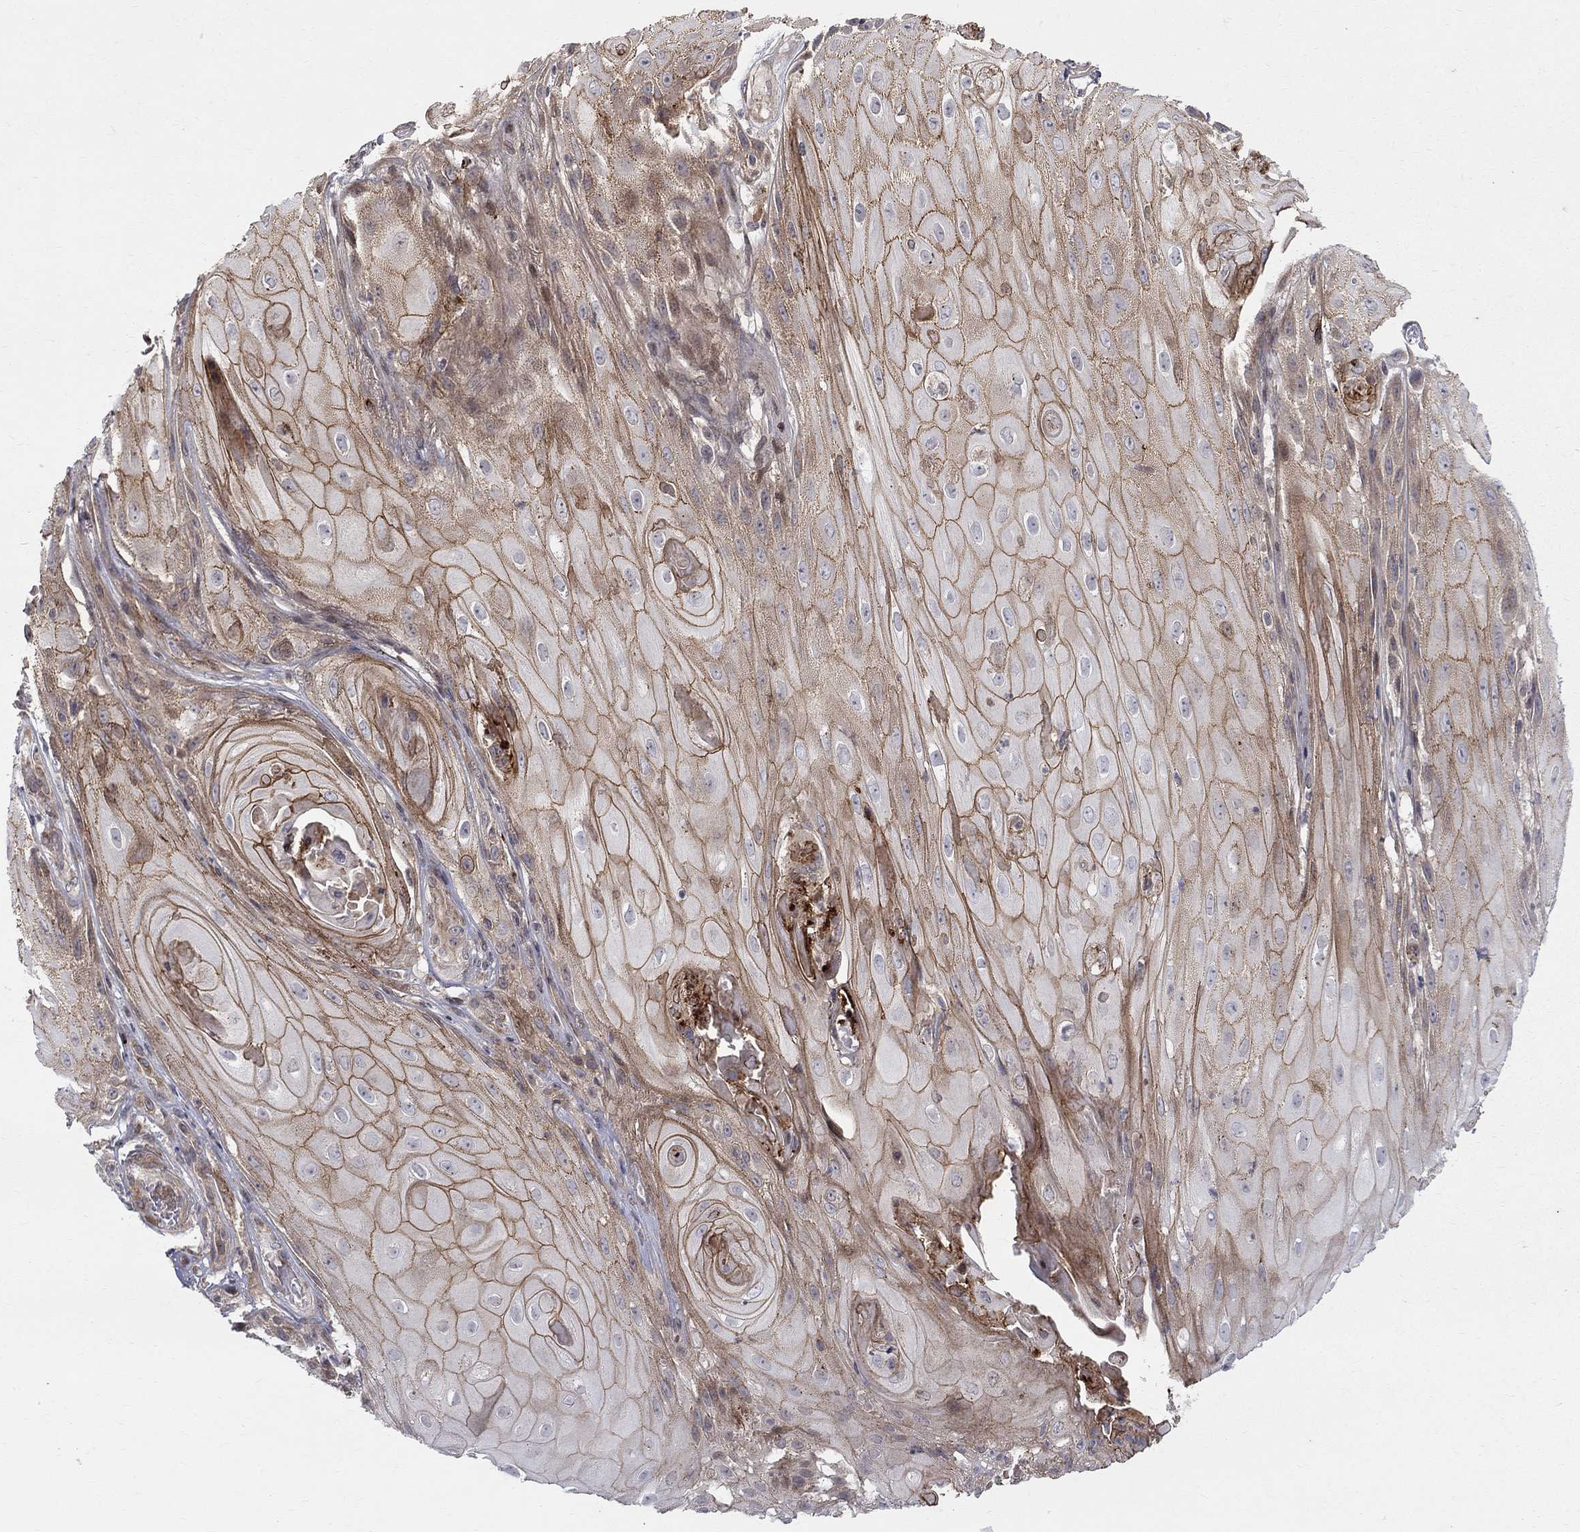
{"staining": {"intensity": "strong", "quantity": "25%-75%", "location": "cytoplasmic/membranous"}, "tissue": "skin cancer", "cell_type": "Tumor cells", "image_type": "cancer", "snomed": [{"axis": "morphology", "description": "Squamous cell carcinoma, NOS"}, {"axis": "topography", "description": "Skin"}], "caption": "Brown immunohistochemical staining in squamous cell carcinoma (skin) displays strong cytoplasmic/membranous expression in about 25%-75% of tumor cells. The staining was performed using DAB (3,3'-diaminobenzidine), with brown indicating positive protein expression. Nuclei are stained blue with hematoxylin.", "gene": "WDR19", "patient": {"sex": "male", "age": 62}}